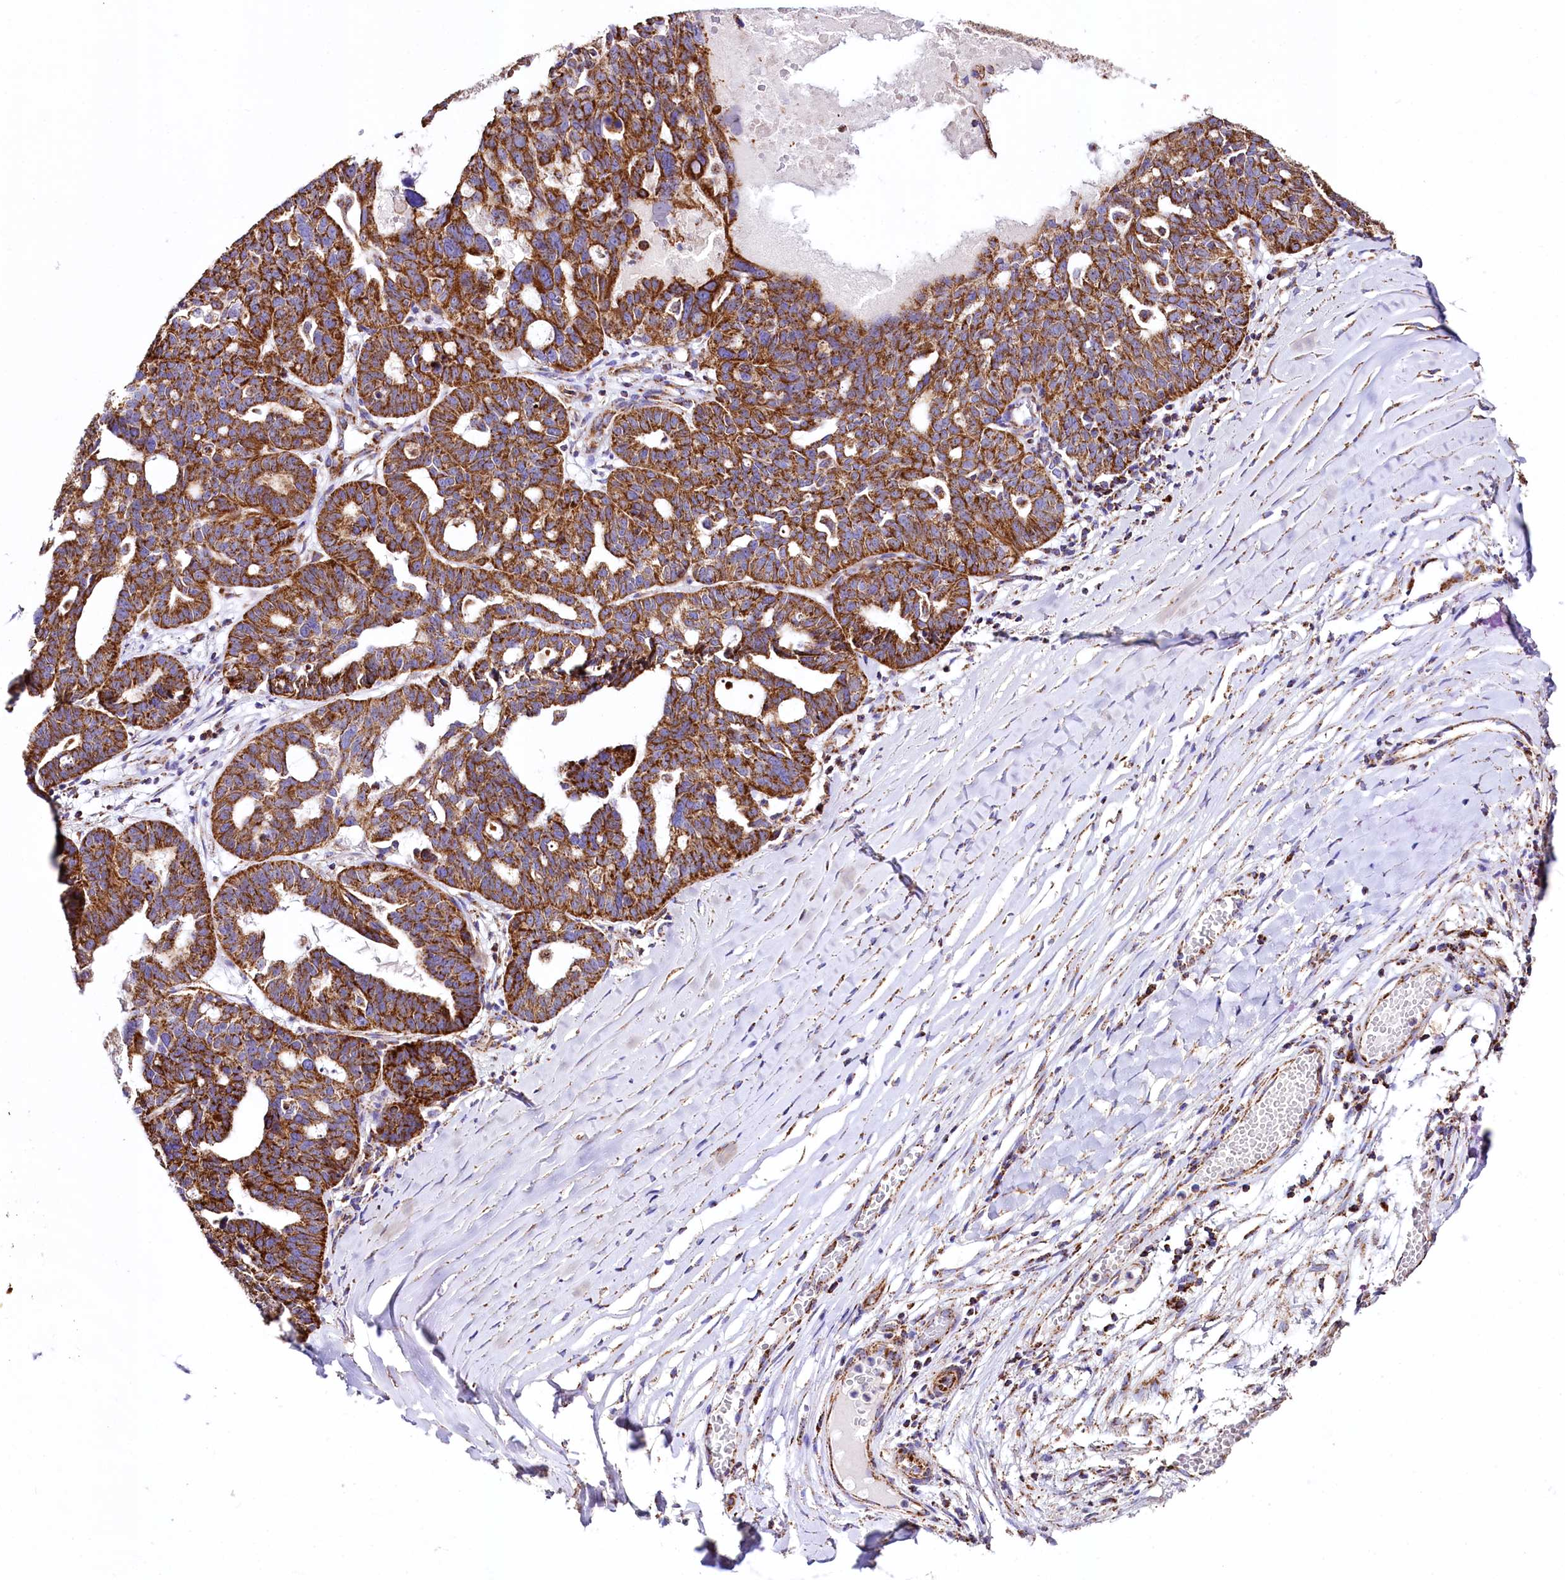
{"staining": {"intensity": "strong", "quantity": ">75%", "location": "cytoplasmic/membranous"}, "tissue": "ovarian cancer", "cell_type": "Tumor cells", "image_type": "cancer", "snomed": [{"axis": "morphology", "description": "Cystadenocarcinoma, serous, NOS"}, {"axis": "topography", "description": "Ovary"}], "caption": "Brown immunohistochemical staining in ovarian serous cystadenocarcinoma shows strong cytoplasmic/membranous expression in approximately >75% of tumor cells.", "gene": "APLP2", "patient": {"sex": "female", "age": 59}}